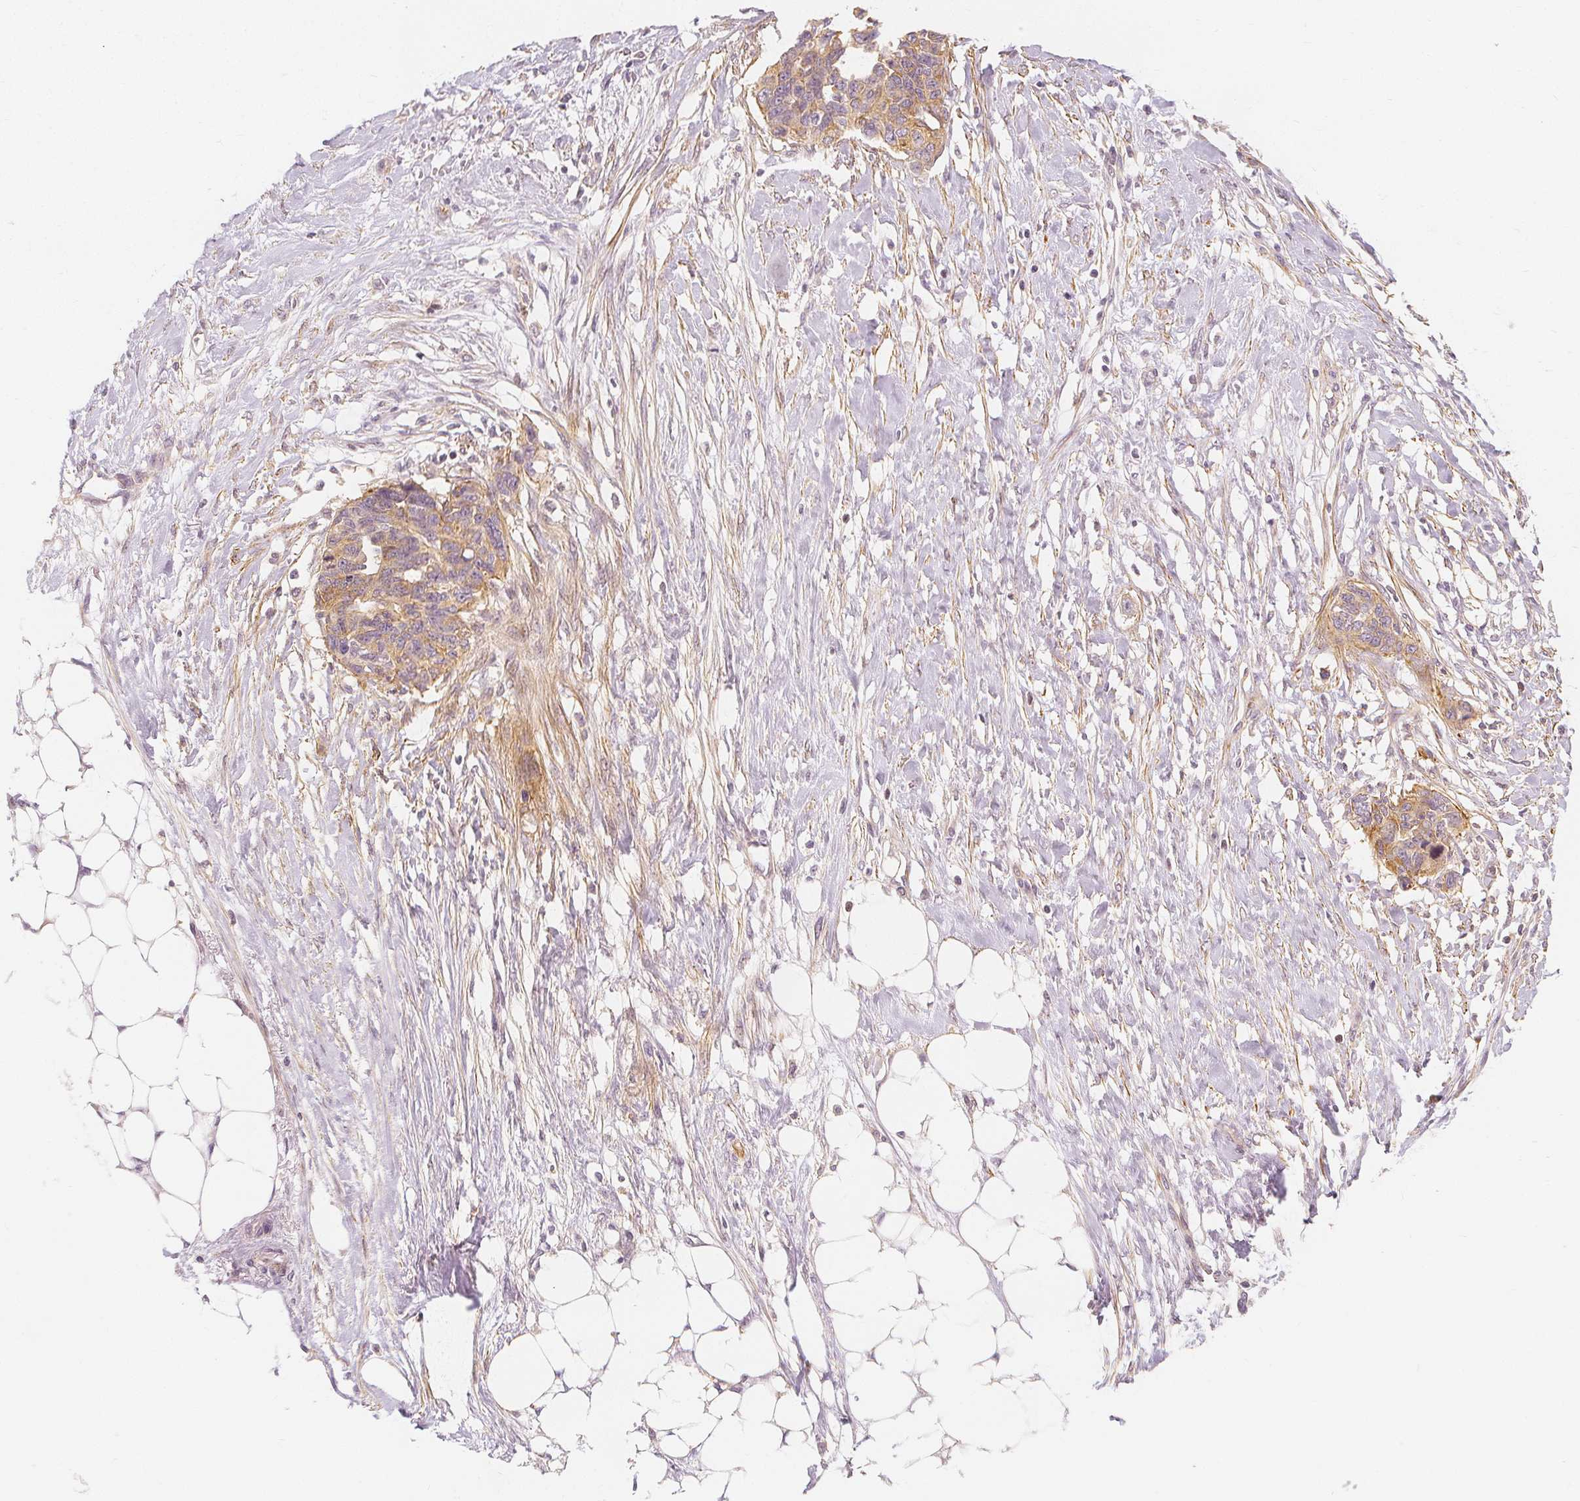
{"staining": {"intensity": "moderate", "quantity": ">75%", "location": "cytoplasmic/membranous"}, "tissue": "ovarian cancer", "cell_type": "Tumor cells", "image_type": "cancer", "snomed": [{"axis": "morphology", "description": "Cystadenocarcinoma, serous, NOS"}, {"axis": "topography", "description": "Ovary"}], "caption": "Immunohistochemical staining of ovarian serous cystadenocarcinoma displays medium levels of moderate cytoplasmic/membranous positivity in approximately >75% of tumor cells.", "gene": "ARHGAP26", "patient": {"sex": "female", "age": 69}}